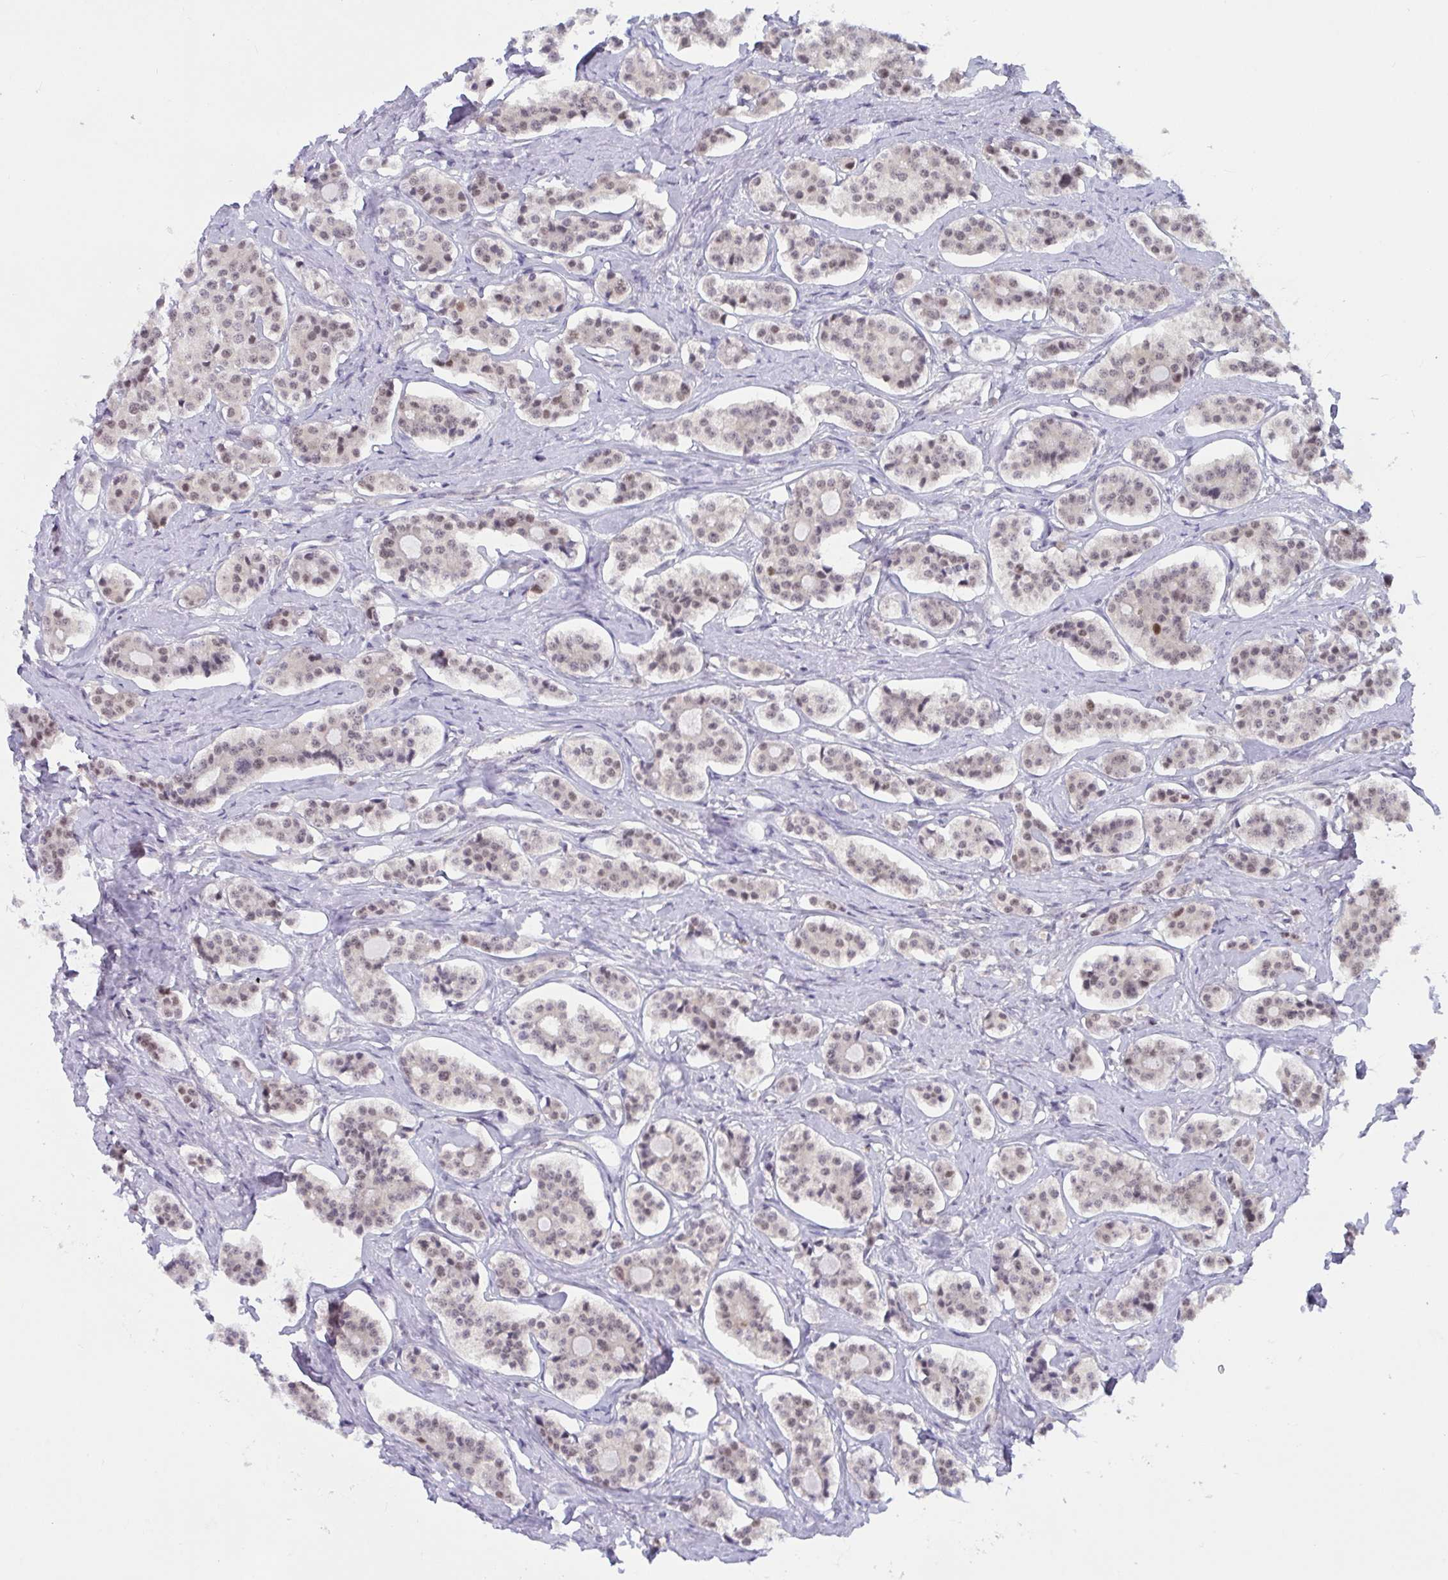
{"staining": {"intensity": "weak", "quantity": "25%-75%", "location": "nuclear"}, "tissue": "carcinoid", "cell_type": "Tumor cells", "image_type": "cancer", "snomed": [{"axis": "morphology", "description": "Carcinoid, malignant, NOS"}, {"axis": "topography", "description": "Small intestine"}], "caption": "Protein staining of carcinoid tissue shows weak nuclear expression in about 25%-75% of tumor cells.", "gene": "TSN", "patient": {"sex": "male", "age": 63}}